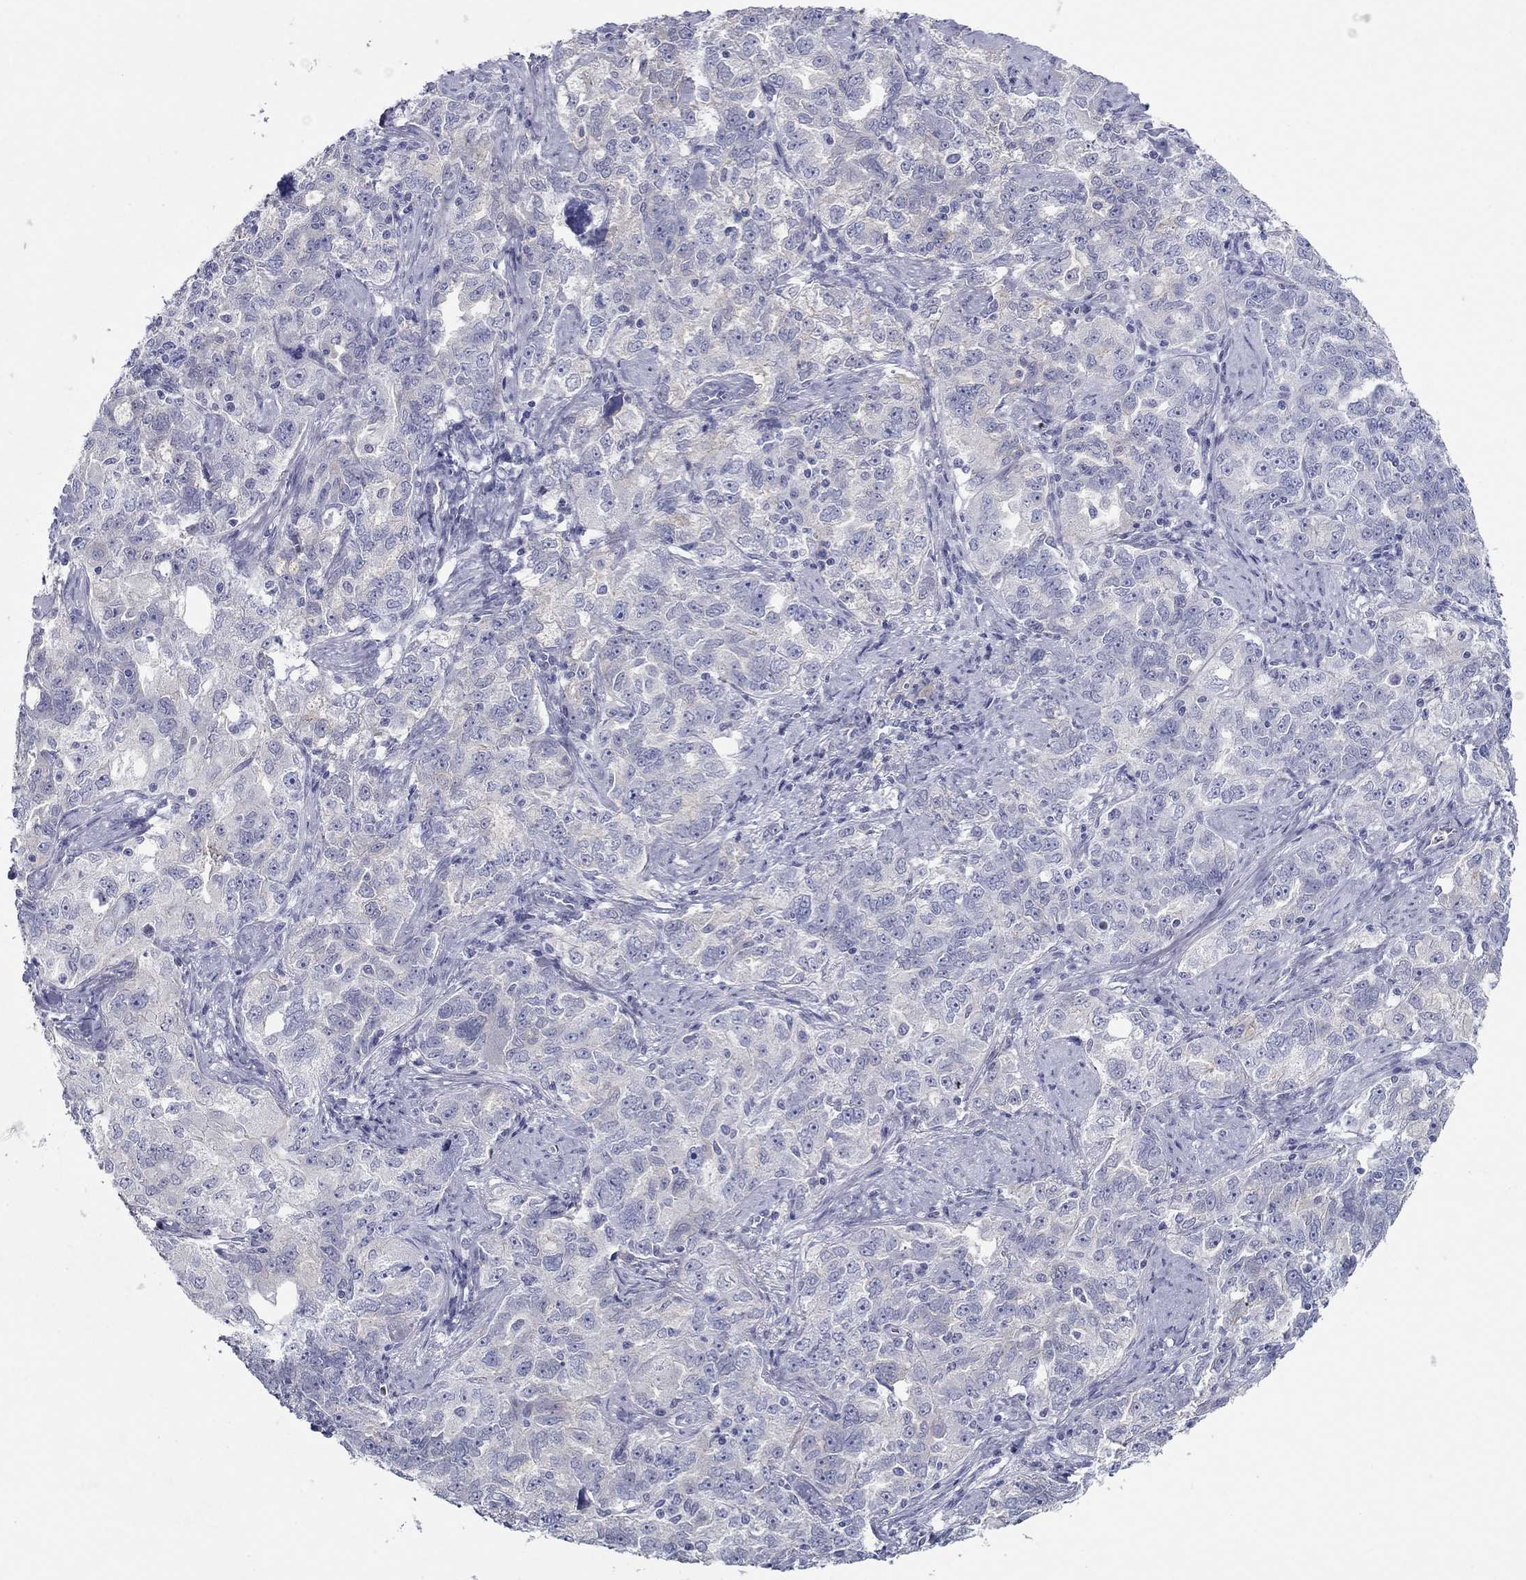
{"staining": {"intensity": "negative", "quantity": "none", "location": "none"}, "tissue": "ovarian cancer", "cell_type": "Tumor cells", "image_type": "cancer", "snomed": [{"axis": "morphology", "description": "Cystadenocarcinoma, serous, NOS"}, {"axis": "topography", "description": "Ovary"}], "caption": "The image displays no significant expression in tumor cells of ovarian cancer.", "gene": "PLS1", "patient": {"sex": "female", "age": 51}}